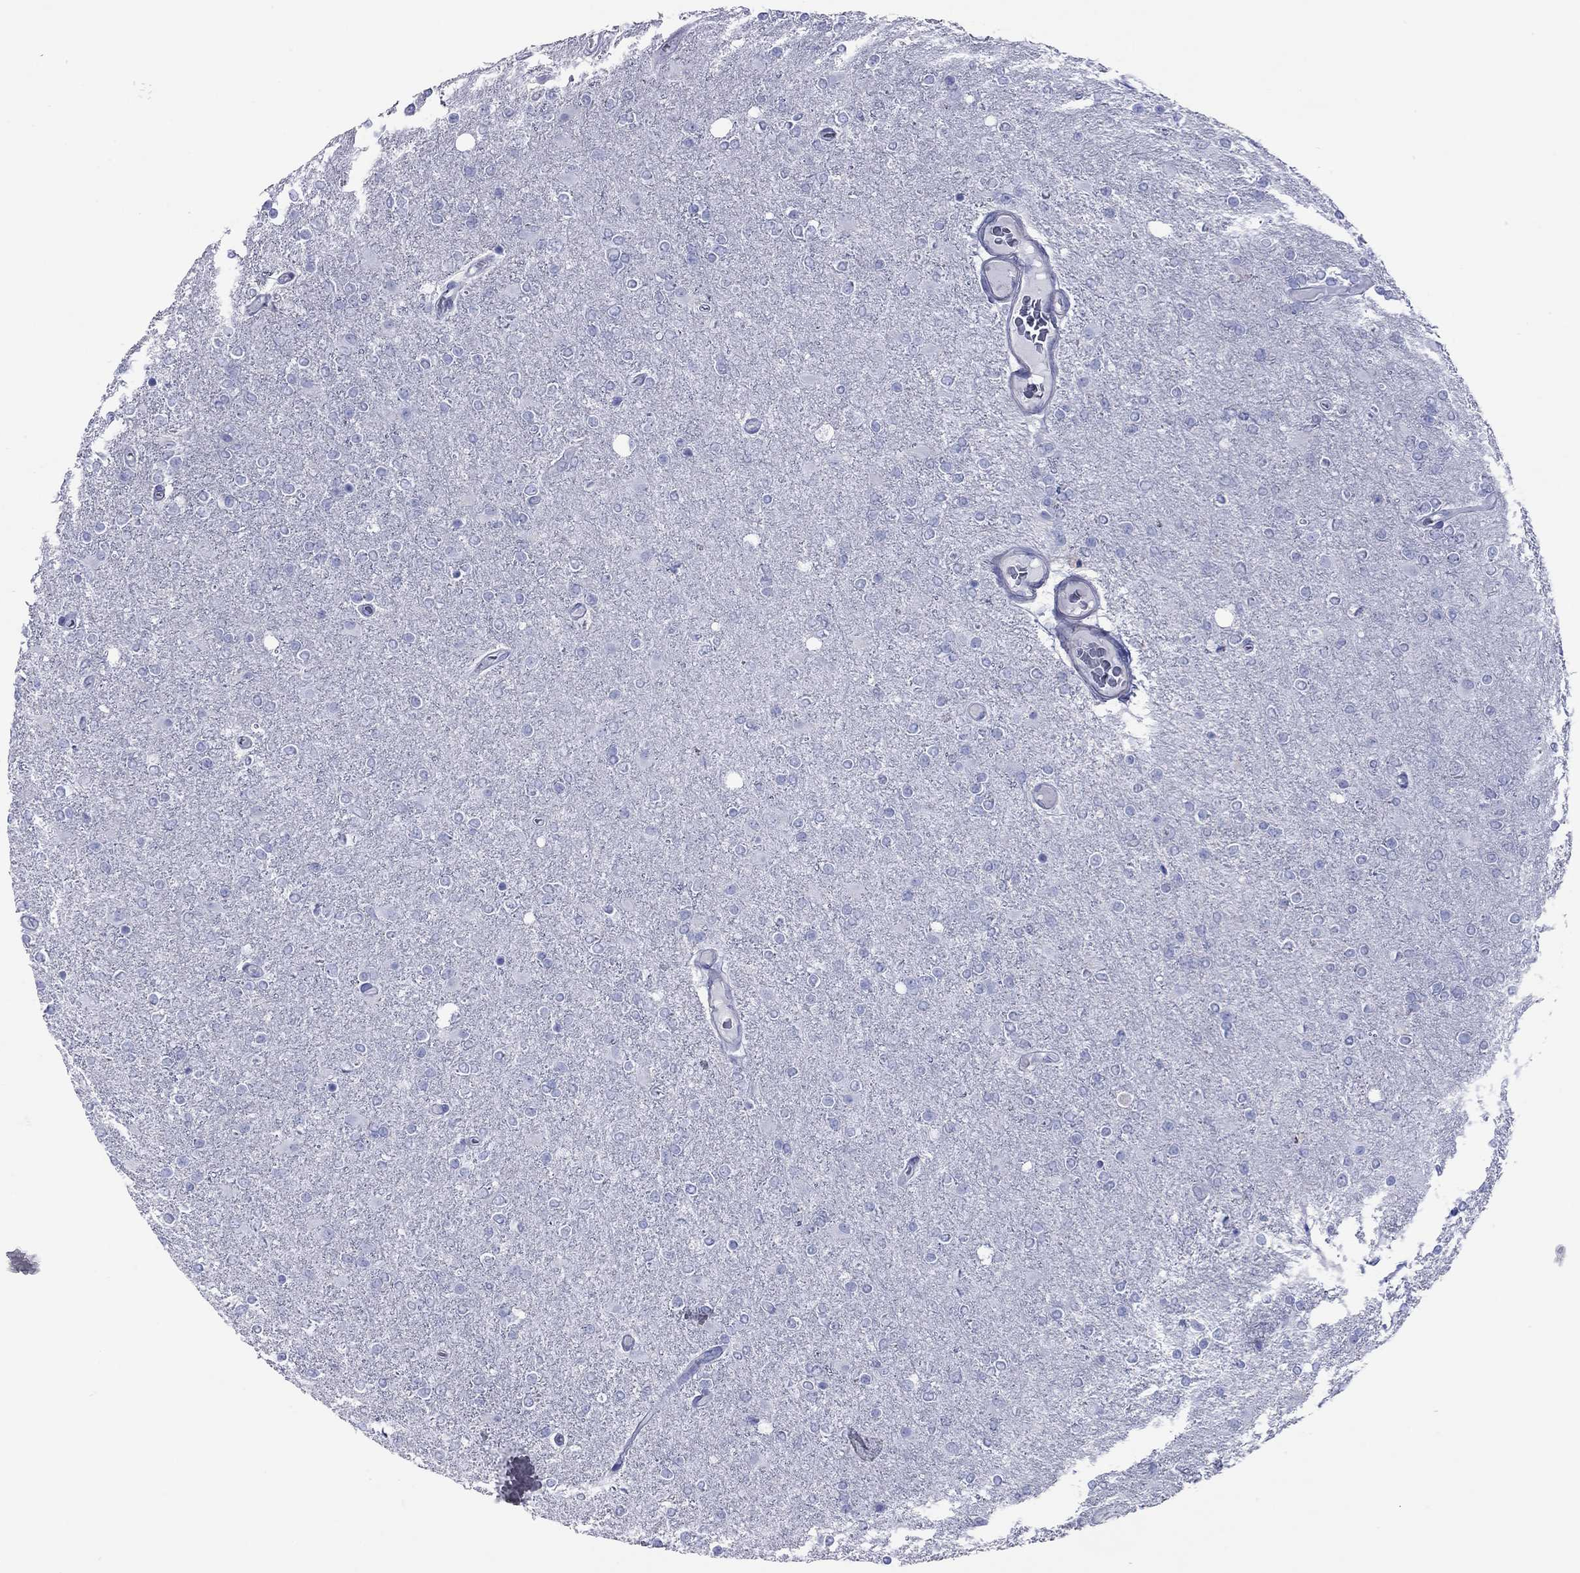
{"staining": {"intensity": "negative", "quantity": "none", "location": "none"}, "tissue": "glioma", "cell_type": "Tumor cells", "image_type": "cancer", "snomed": [{"axis": "morphology", "description": "Glioma, malignant, High grade"}, {"axis": "topography", "description": "Cerebral cortex"}], "caption": "High-grade glioma (malignant) was stained to show a protein in brown. There is no significant expression in tumor cells. (Immunohistochemistry, brightfield microscopy, high magnification).", "gene": "ACTL7B", "patient": {"sex": "male", "age": 70}}